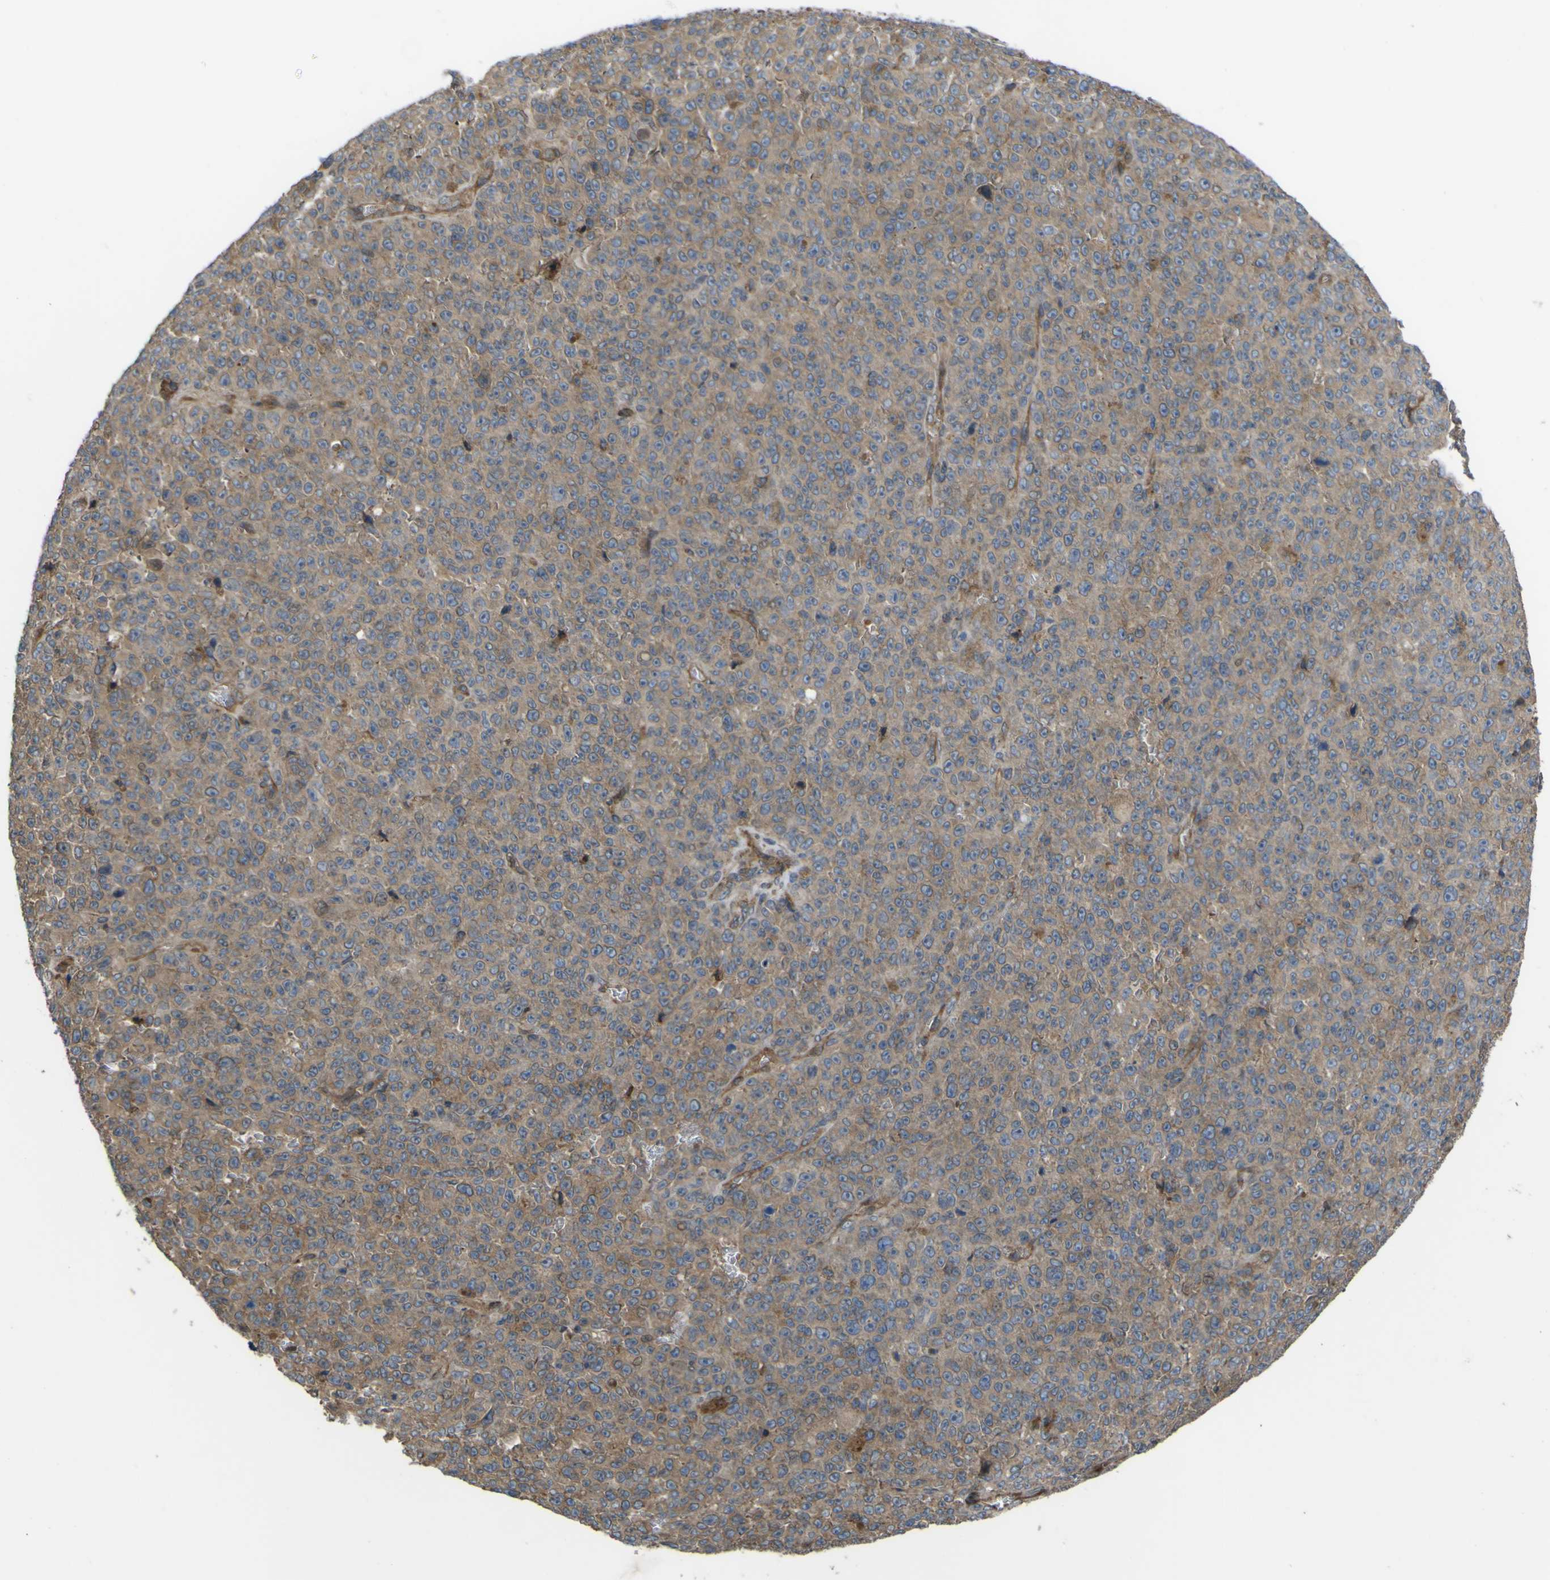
{"staining": {"intensity": "weak", "quantity": ">75%", "location": "cytoplasmic/membranous"}, "tissue": "melanoma", "cell_type": "Tumor cells", "image_type": "cancer", "snomed": [{"axis": "morphology", "description": "Malignant melanoma, NOS"}, {"axis": "topography", "description": "Skin"}], "caption": "Protein staining displays weak cytoplasmic/membranous staining in approximately >75% of tumor cells in malignant melanoma. (DAB (3,3'-diaminobenzidine) IHC with brightfield microscopy, high magnification).", "gene": "FBXO30", "patient": {"sex": "female", "age": 82}}